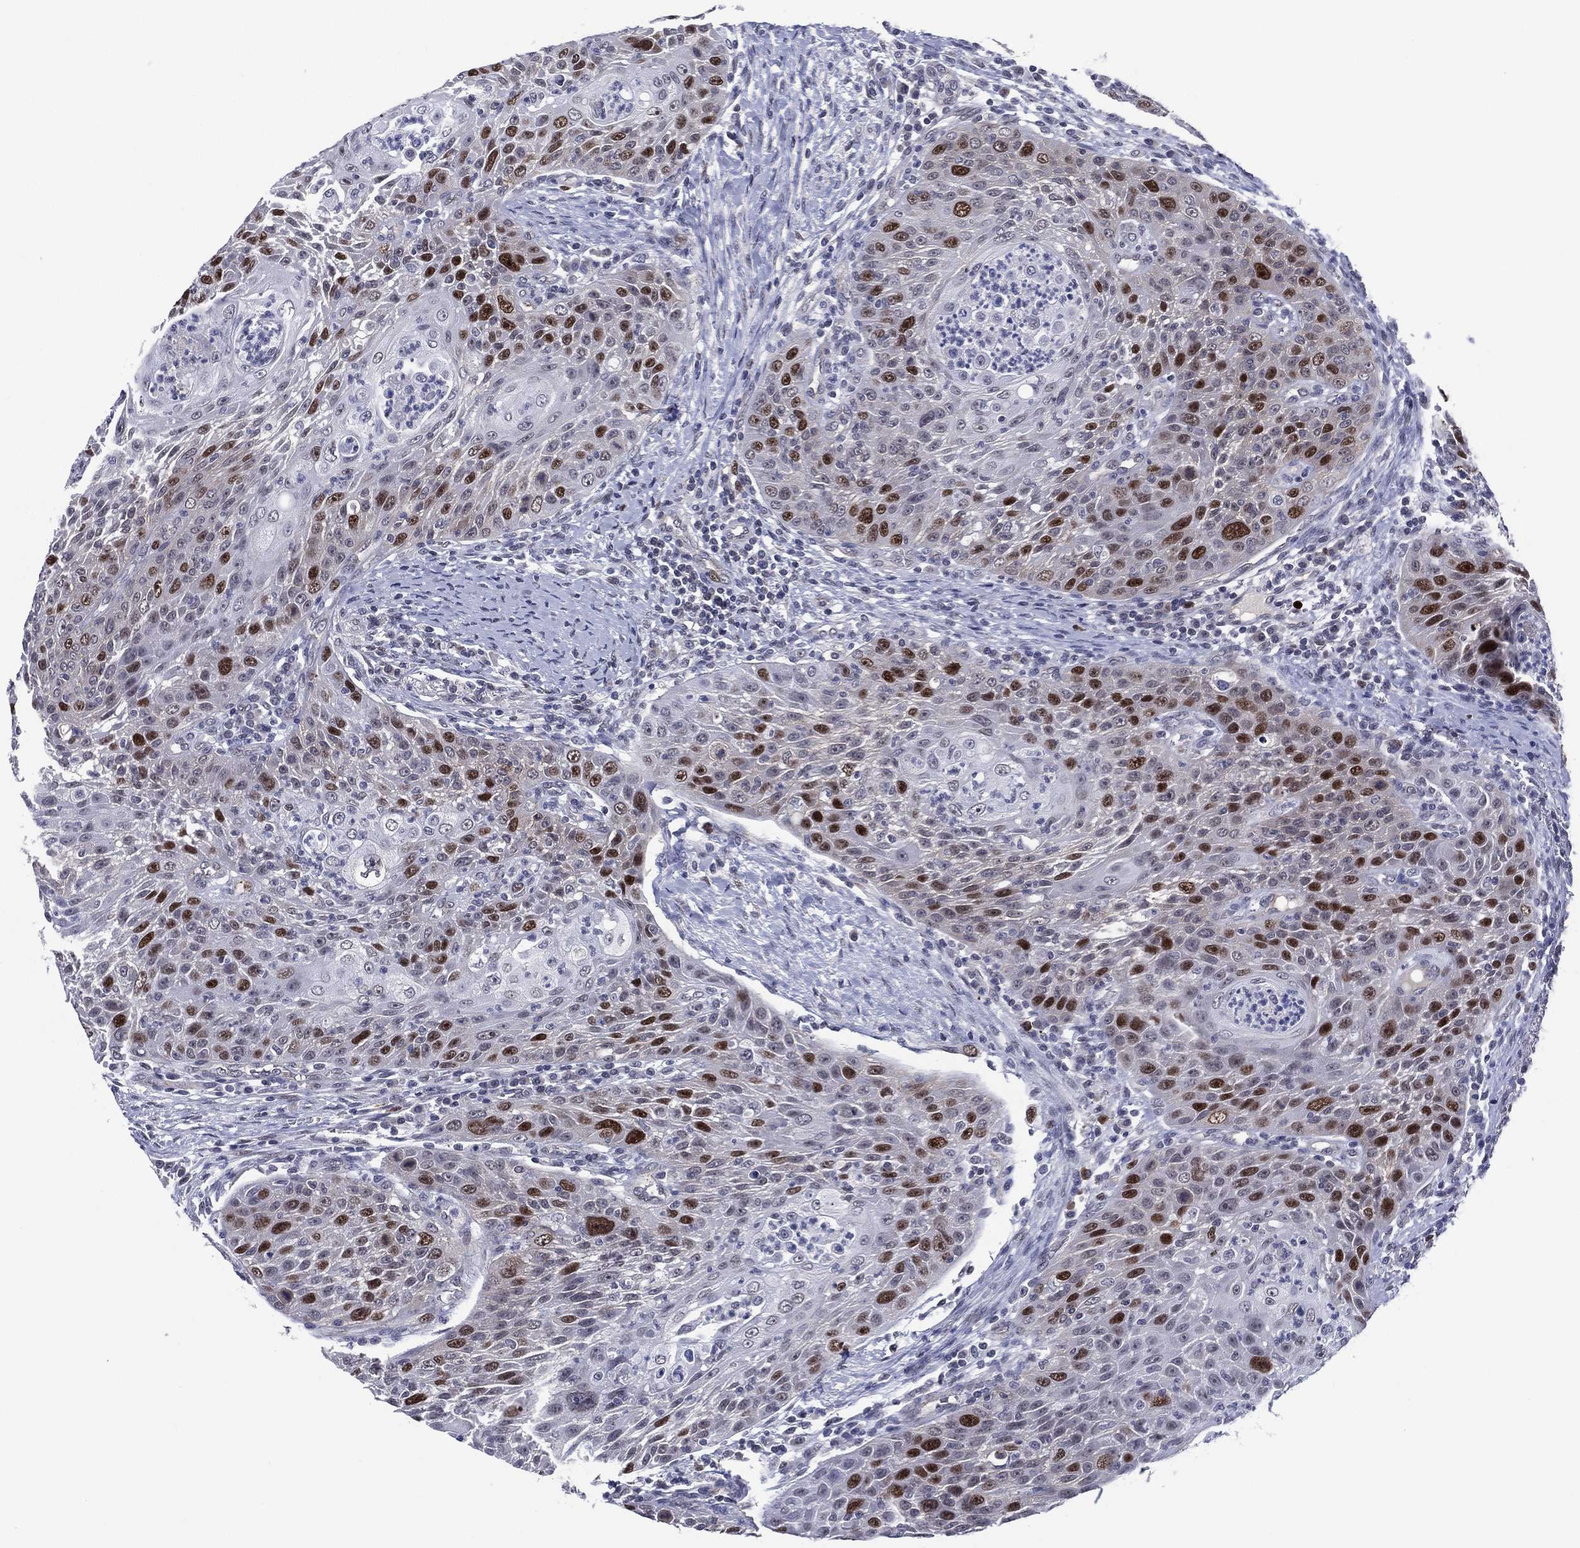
{"staining": {"intensity": "strong", "quantity": "<25%", "location": "nuclear"}, "tissue": "head and neck cancer", "cell_type": "Tumor cells", "image_type": "cancer", "snomed": [{"axis": "morphology", "description": "Squamous cell carcinoma, NOS"}, {"axis": "topography", "description": "Head-Neck"}], "caption": "The image shows immunohistochemical staining of squamous cell carcinoma (head and neck). There is strong nuclear staining is present in approximately <25% of tumor cells.", "gene": "GATA6", "patient": {"sex": "male", "age": 69}}